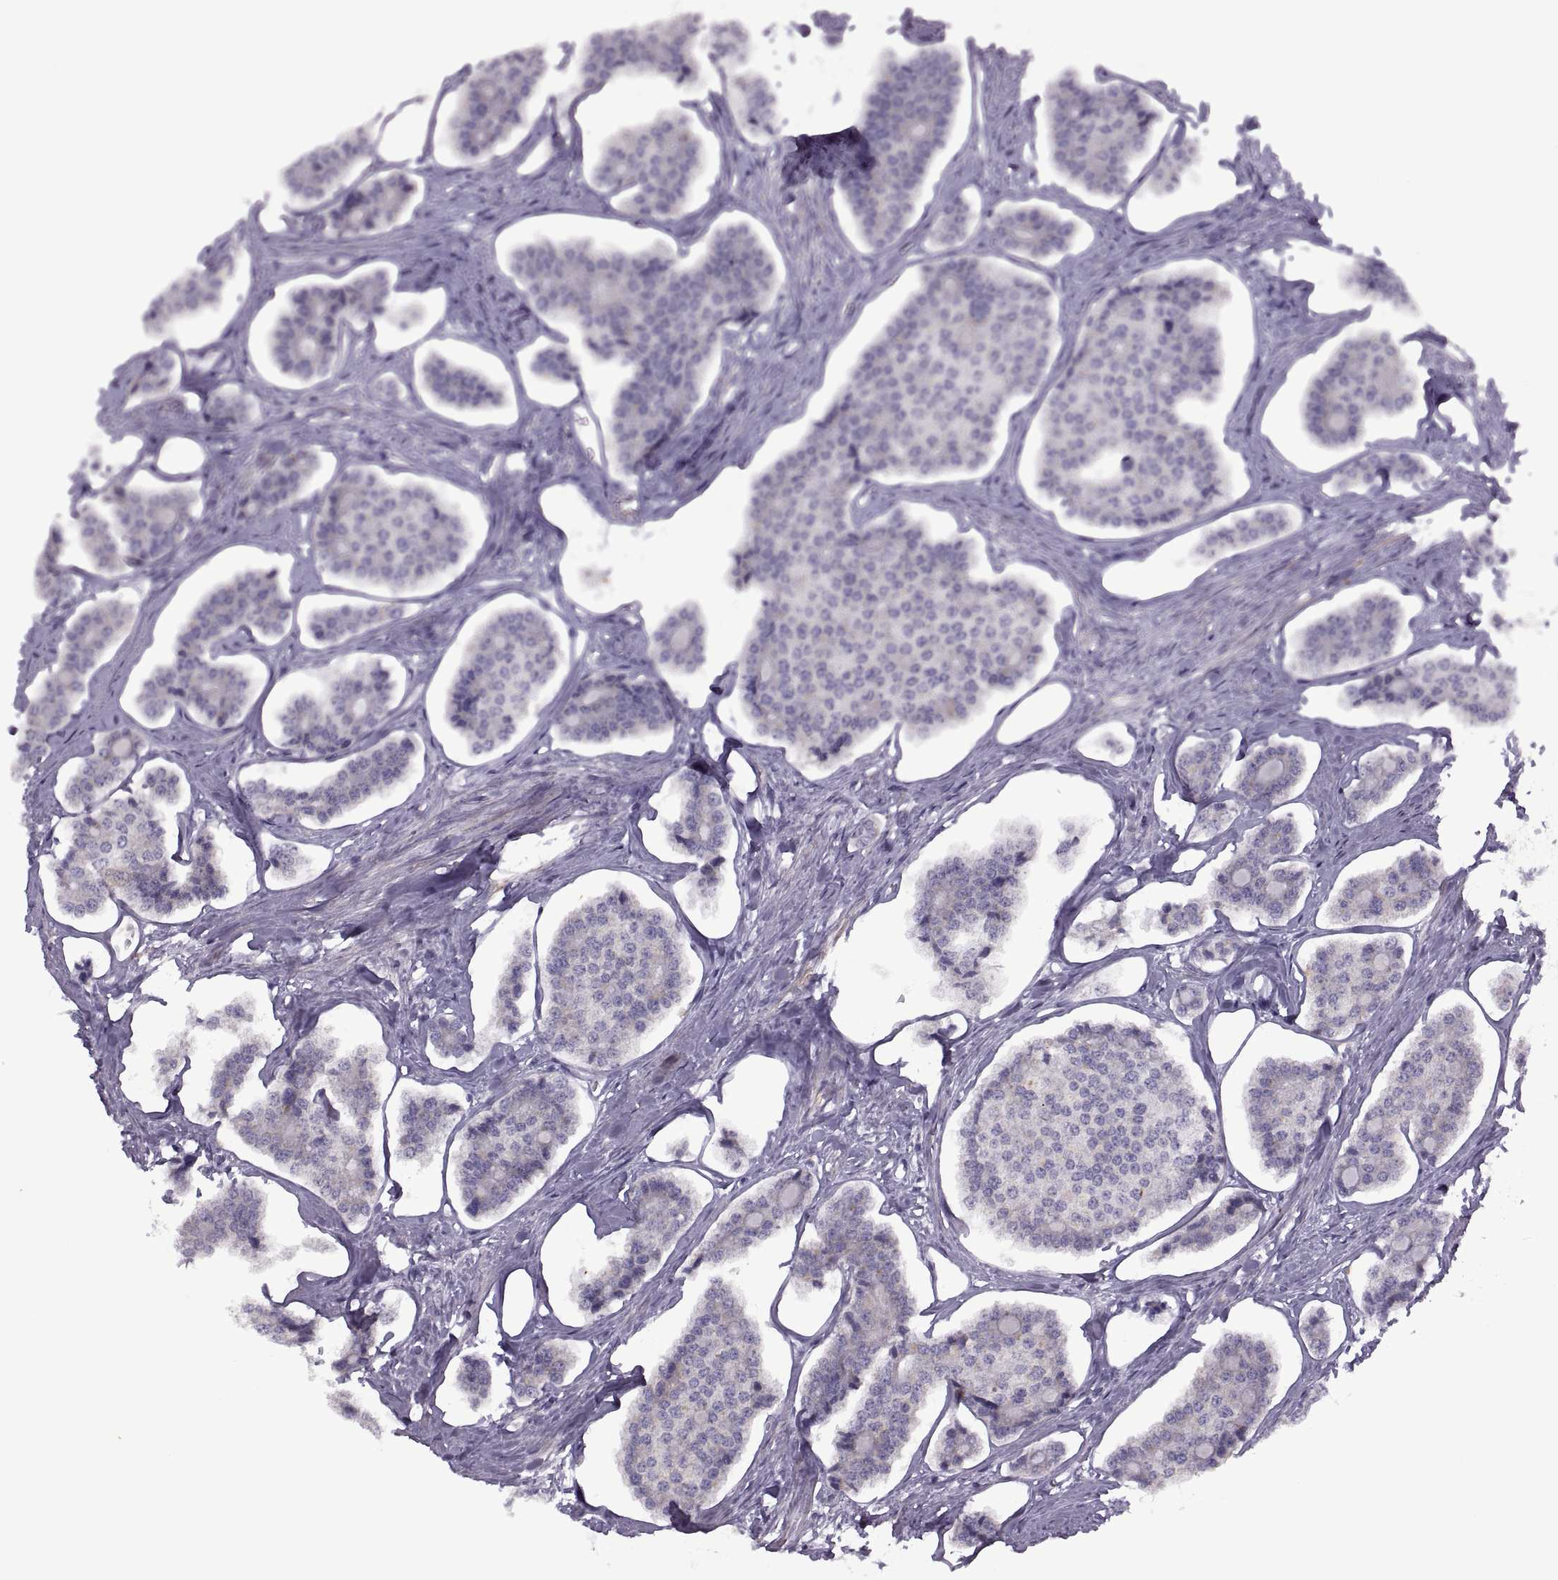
{"staining": {"intensity": "negative", "quantity": "none", "location": "none"}, "tissue": "carcinoid", "cell_type": "Tumor cells", "image_type": "cancer", "snomed": [{"axis": "morphology", "description": "Carcinoid, malignant, NOS"}, {"axis": "topography", "description": "Small intestine"}], "caption": "Tumor cells are negative for brown protein staining in malignant carcinoid. Brightfield microscopy of IHC stained with DAB (brown) and hematoxylin (blue), captured at high magnification.", "gene": "RIPK4", "patient": {"sex": "female", "age": 65}}